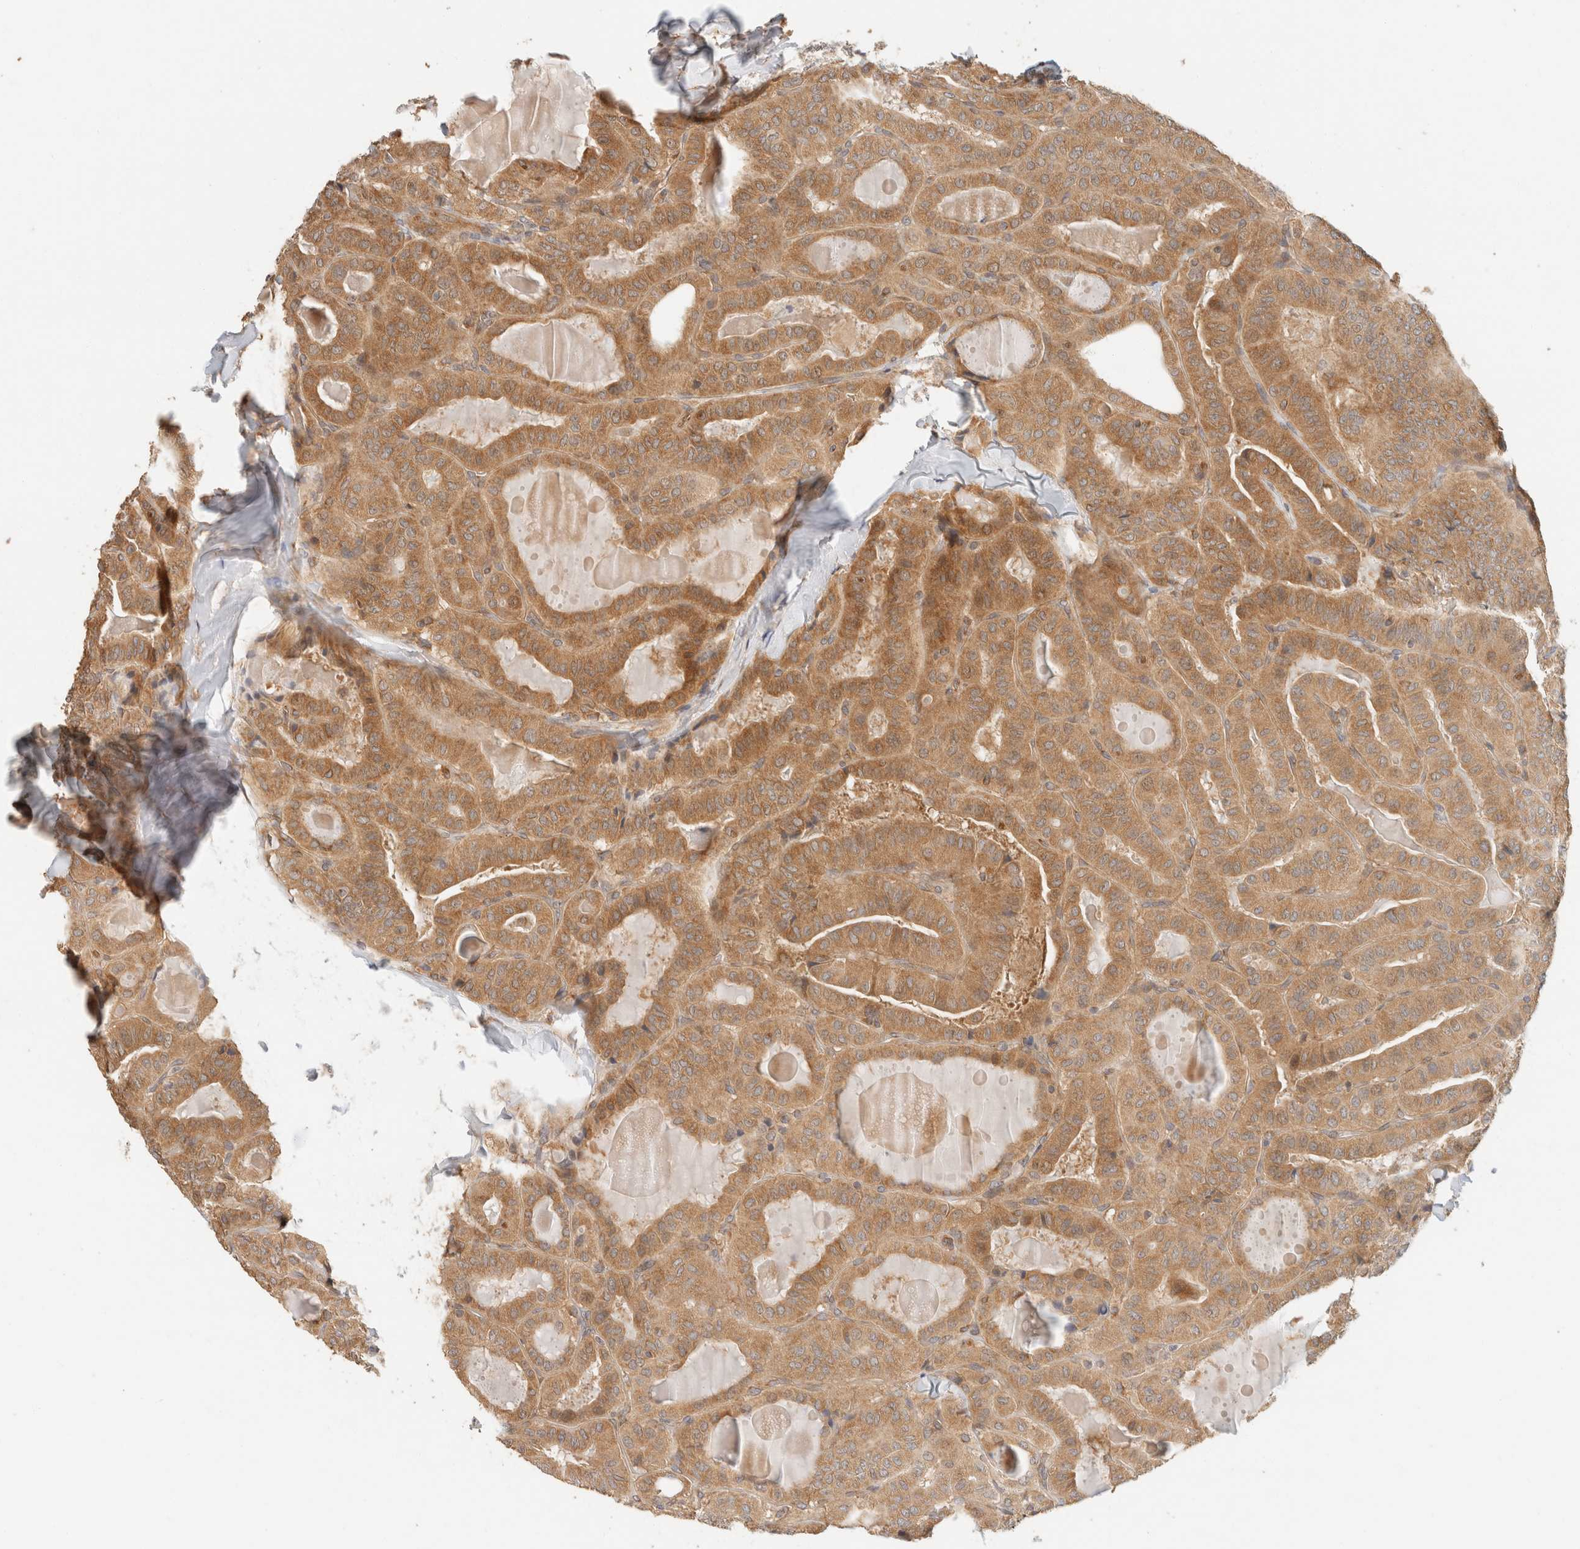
{"staining": {"intensity": "moderate", "quantity": ">75%", "location": "cytoplasmic/membranous"}, "tissue": "thyroid cancer", "cell_type": "Tumor cells", "image_type": "cancer", "snomed": [{"axis": "morphology", "description": "Papillary adenocarcinoma, NOS"}, {"axis": "topography", "description": "Thyroid gland"}], "caption": "Moderate cytoplasmic/membranous staining for a protein is identified in approximately >75% of tumor cells of thyroid cancer using IHC.", "gene": "TACC1", "patient": {"sex": "male", "age": 77}}